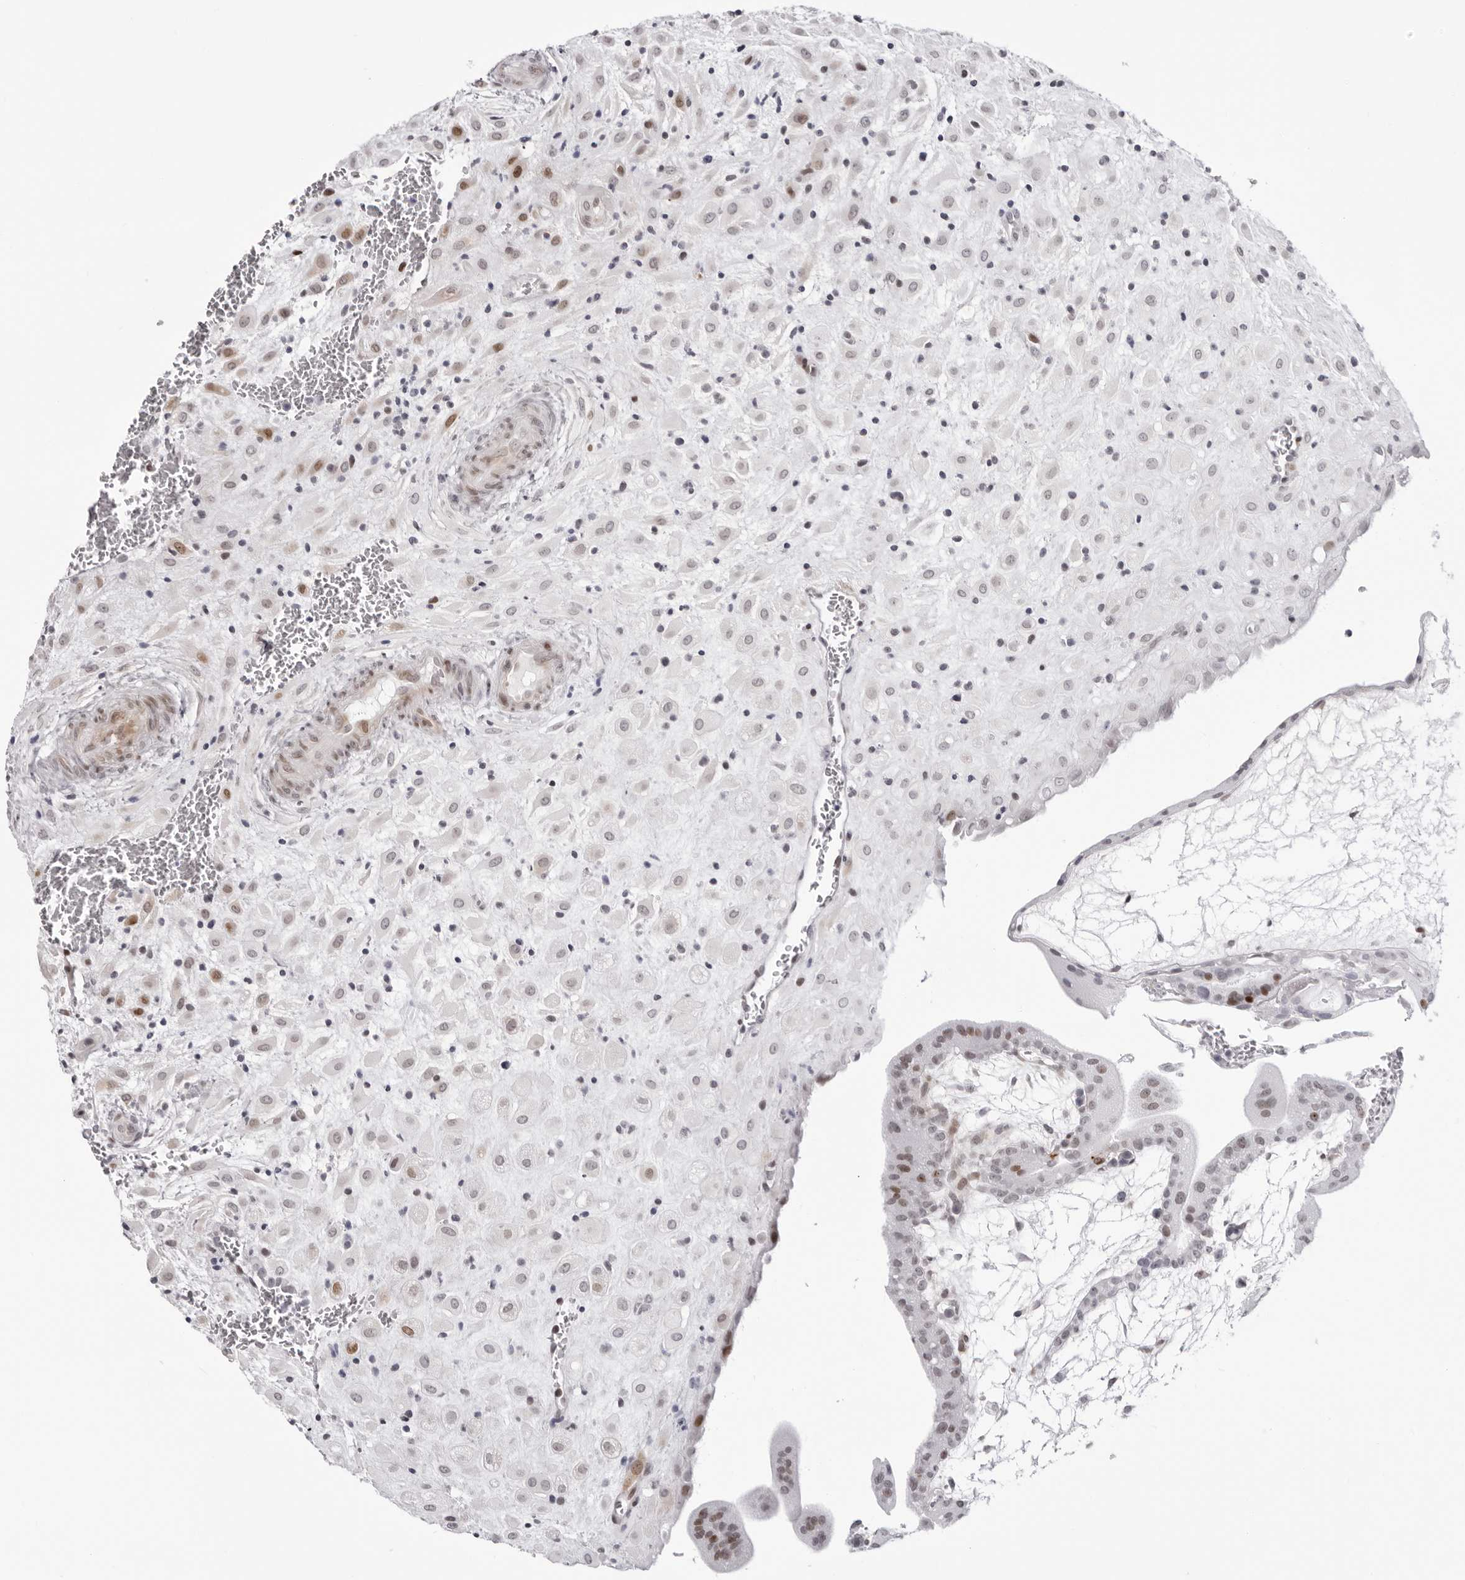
{"staining": {"intensity": "moderate", "quantity": "<25%", "location": "cytoplasmic/membranous"}, "tissue": "placenta", "cell_type": "Decidual cells", "image_type": "normal", "snomed": [{"axis": "morphology", "description": "Normal tissue, NOS"}, {"axis": "topography", "description": "Placenta"}], "caption": "Immunohistochemistry image of unremarkable placenta: placenta stained using IHC exhibits low levels of moderate protein expression localized specifically in the cytoplasmic/membranous of decidual cells, appearing as a cytoplasmic/membranous brown color.", "gene": "NTPCR", "patient": {"sex": "female", "age": 35}}